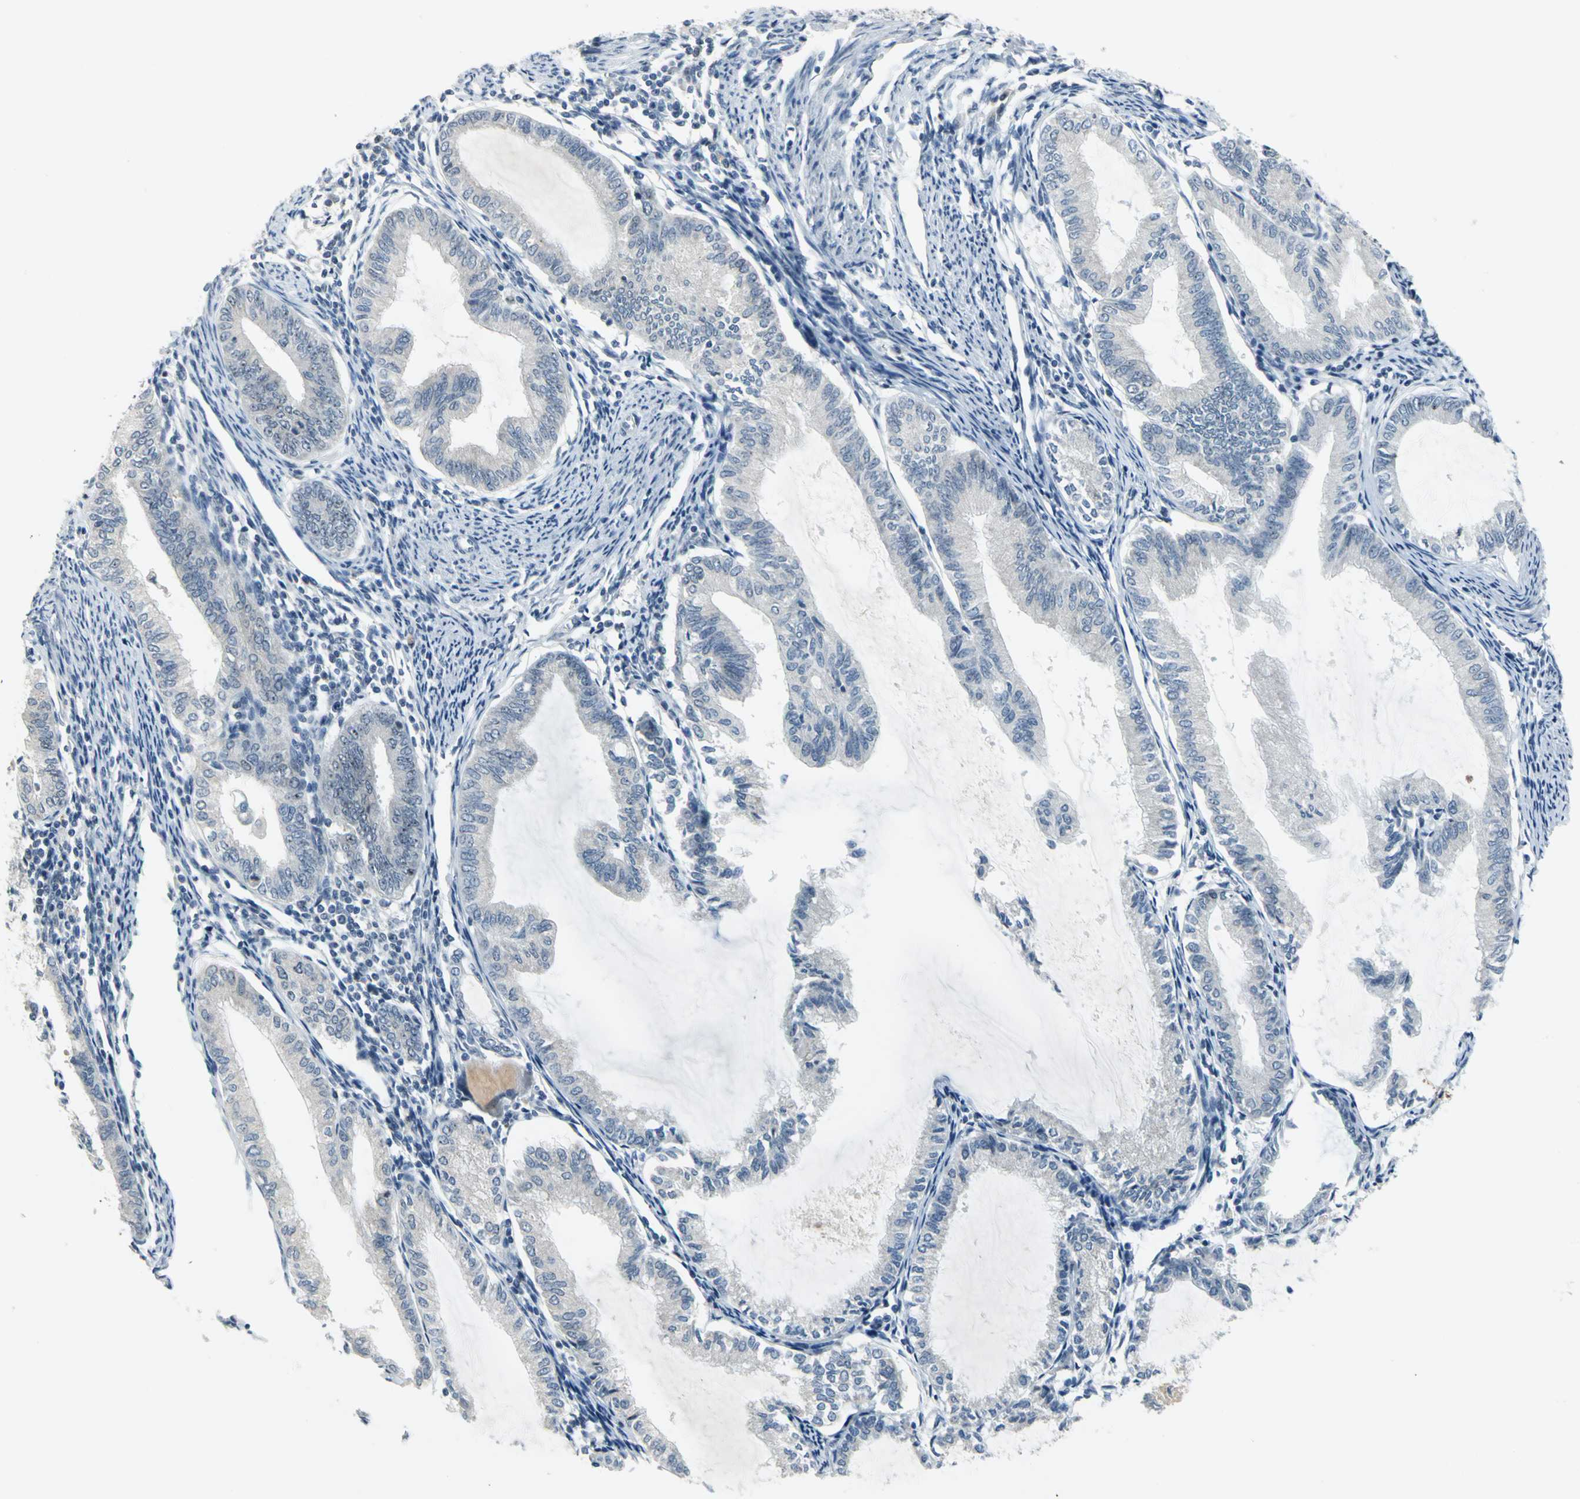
{"staining": {"intensity": "moderate", "quantity": "<25%", "location": "nuclear"}, "tissue": "endometrial cancer", "cell_type": "Tumor cells", "image_type": "cancer", "snomed": [{"axis": "morphology", "description": "Adenocarcinoma, NOS"}, {"axis": "topography", "description": "Endometrium"}], "caption": "Brown immunohistochemical staining in human endometrial adenocarcinoma shows moderate nuclear positivity in approximately <25% of tumor cells. Using DAB (3,3'-diaminobenzidine) (brown) and hematoxylin (blue) stains, captured at high magnification using brightfield microscopy.", "gene": "MYBBP1A", "patient": {"sex": "female", "age": 86}}